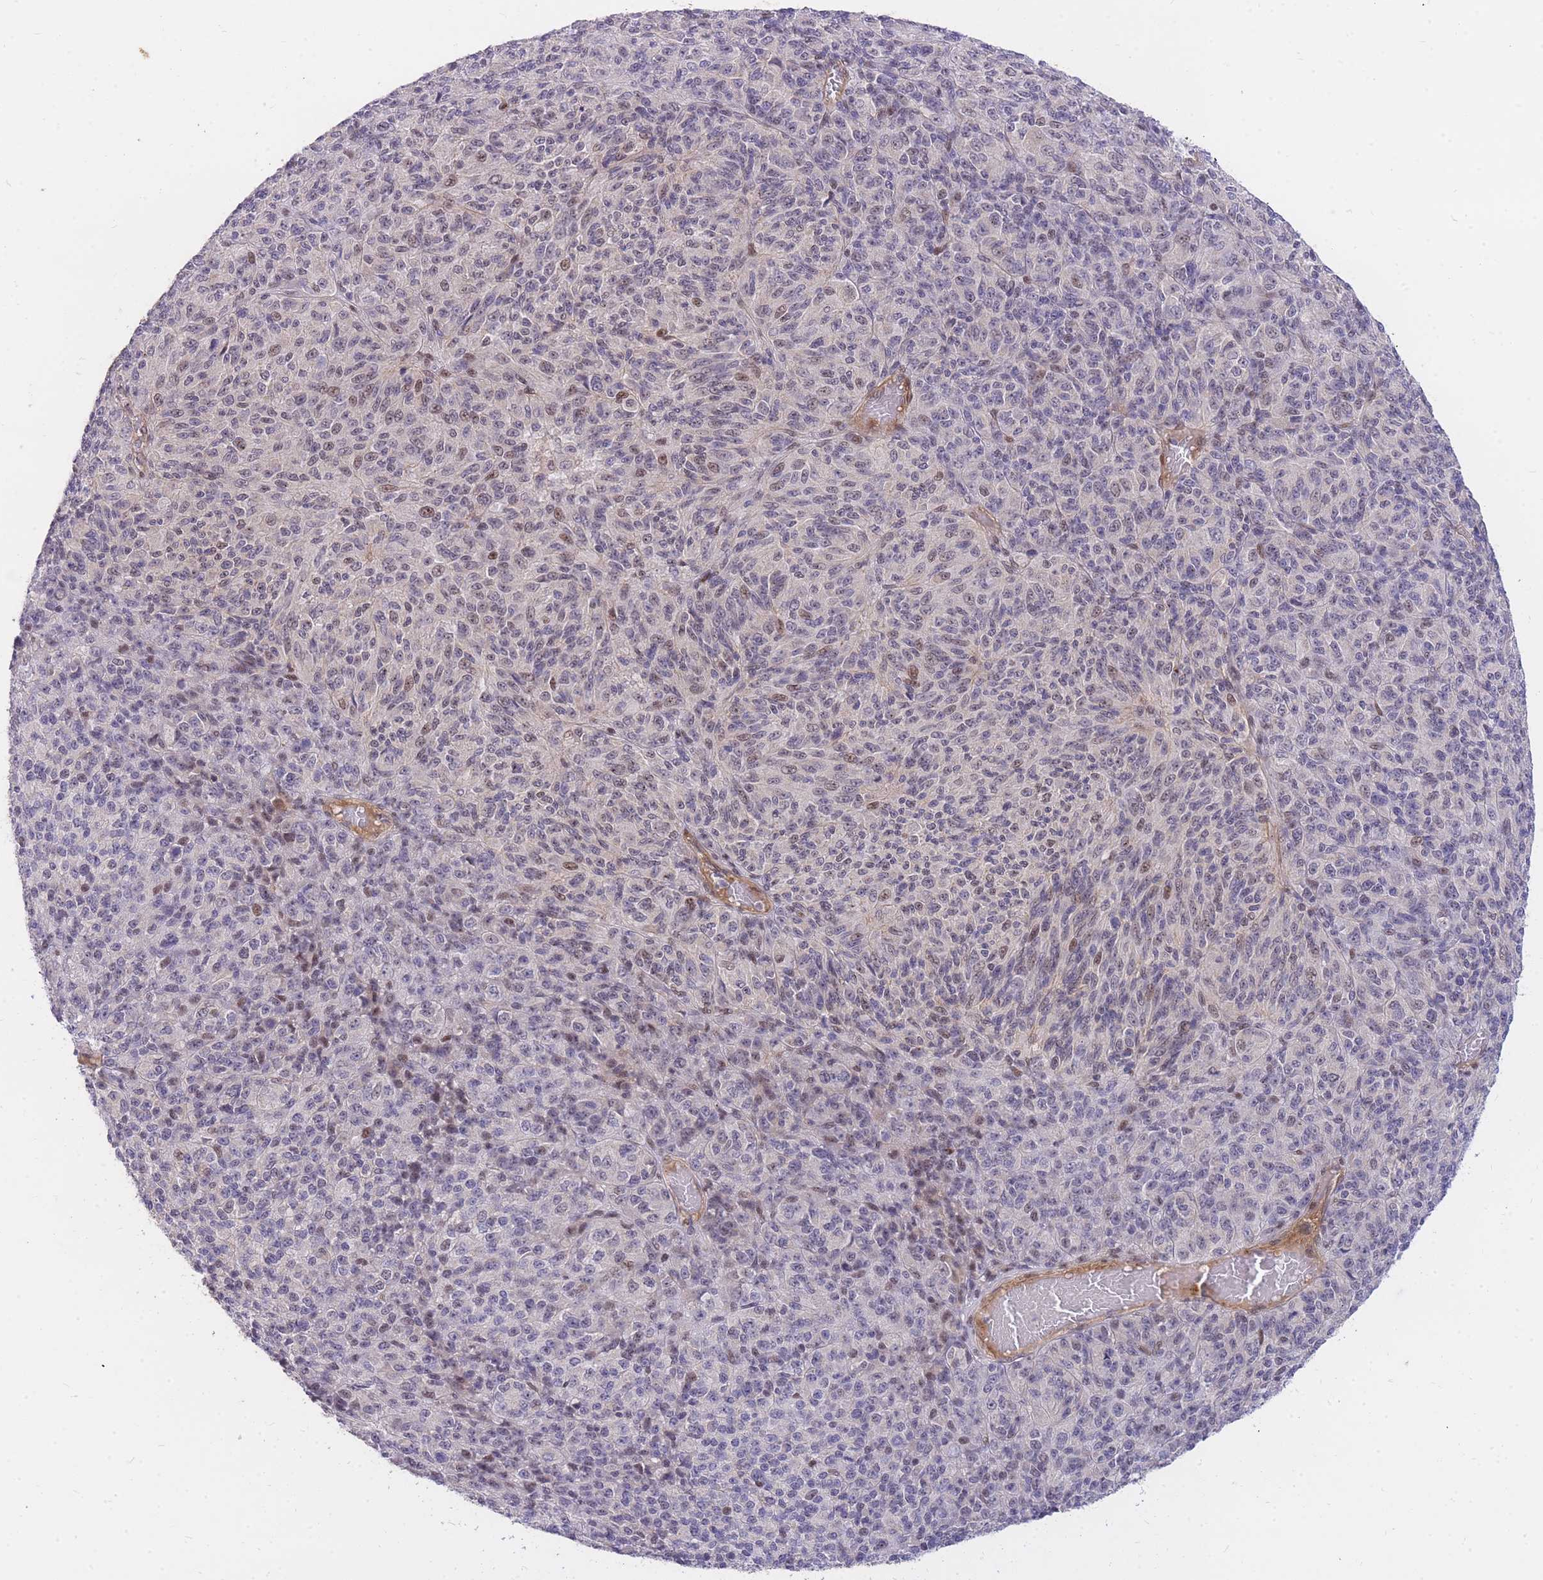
{"staining": {"intensity": "weak", "quantity": "25%-75%", "location": "nuclear"}, "tissue": "melanoma", "cell_type": "Tumor cells", "image_type": "cancer", "snomed": [{"axis": "morphology", "description": "Malignant melanoma, Metastatic site"}, {"axis": "topography", "description": "Brain"}], "caption": "Melanoma stained with immunohistochemistry reveals weak nuclear positivity in approximately 25%-75% of tumor cells.", "gene": "TLE2", "patient": {"sex": "female", "age": 56}}